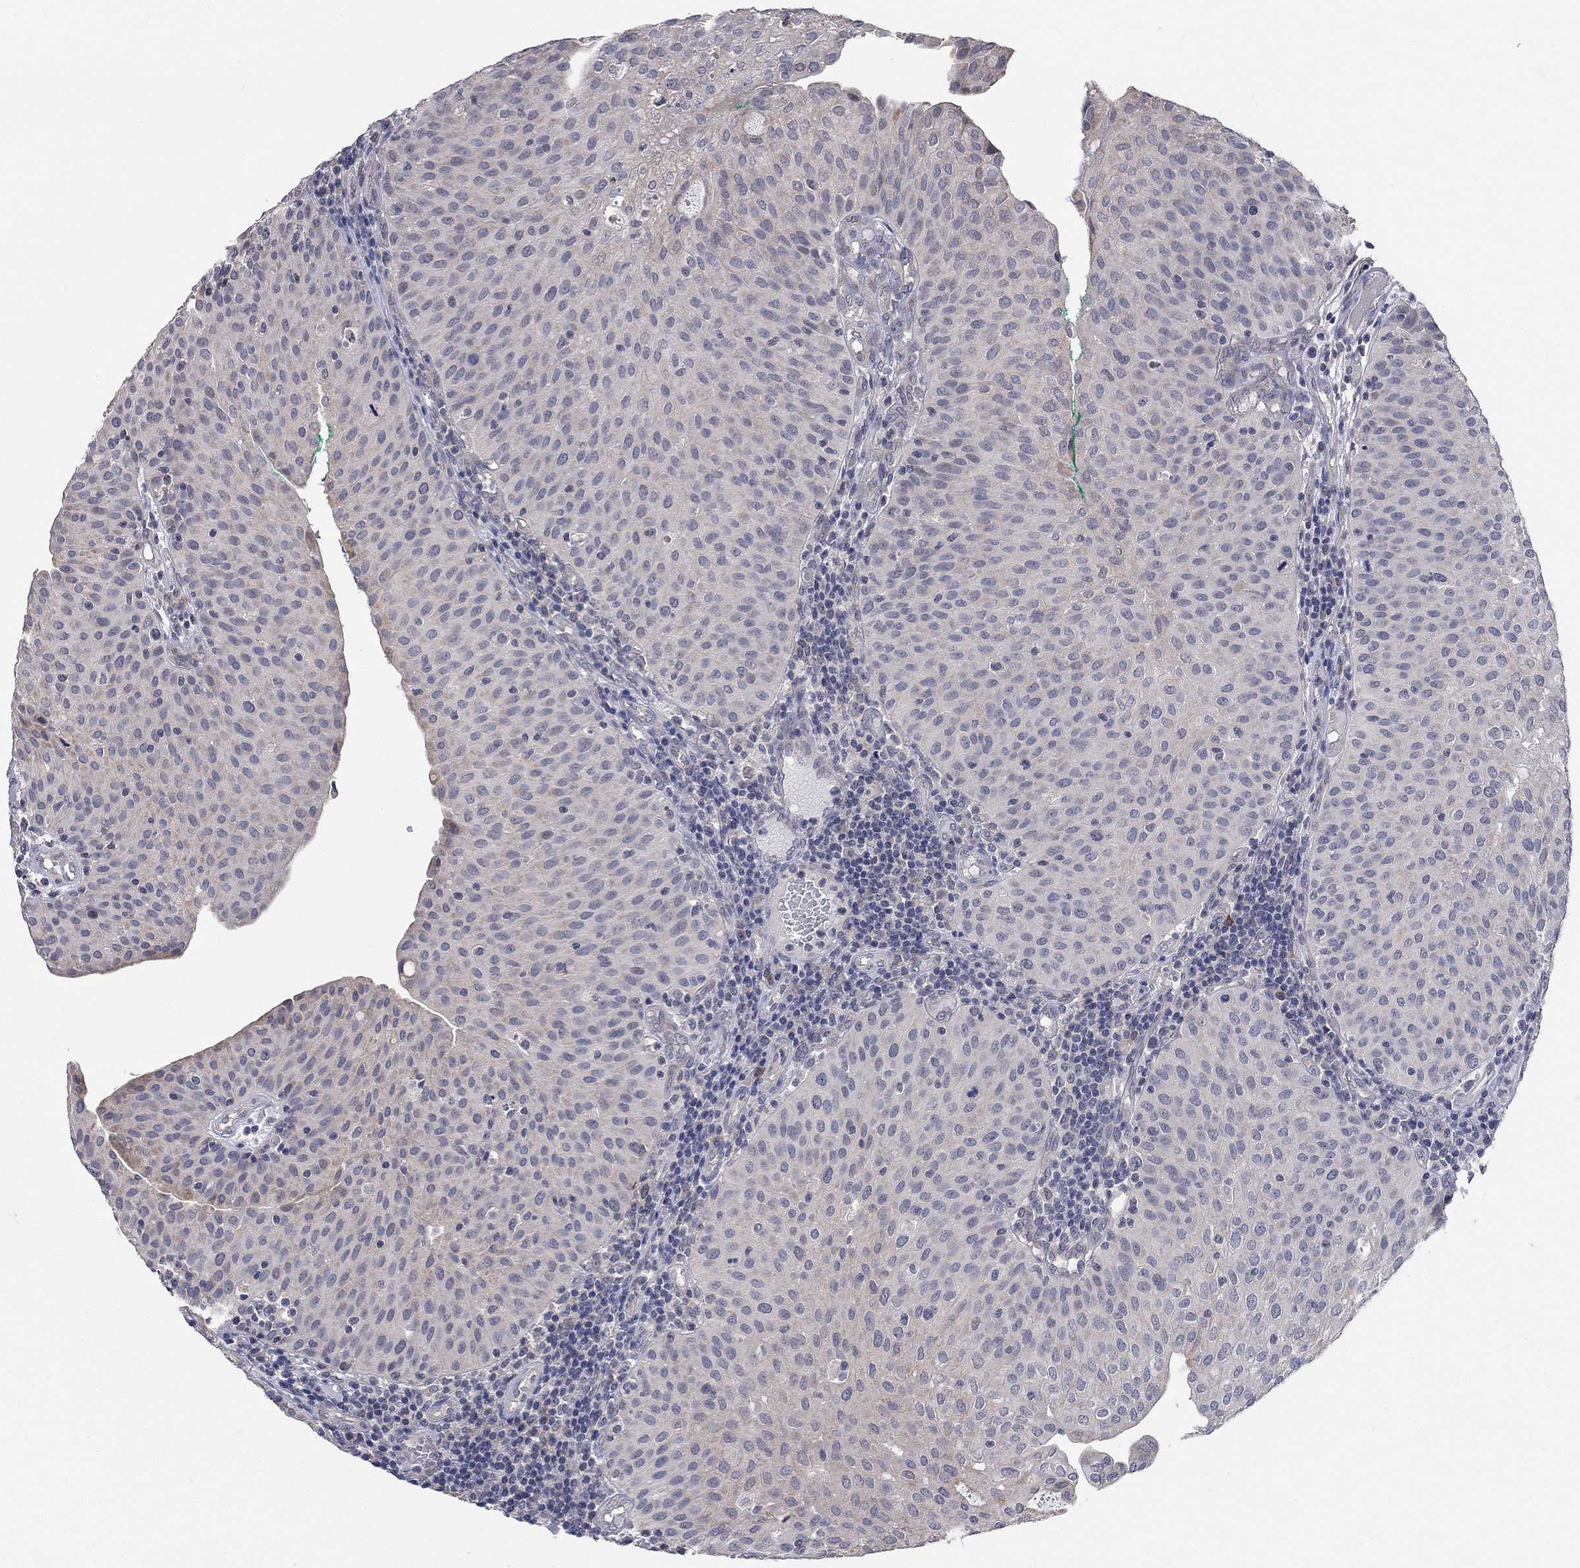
{"staining": {"intensity": "negative", "quantity": "none", "location": "none"}, "tissue": "urothelial cancer", "cell_type": "Tumor cells", "image_type": "cancer", "snomed": [{"axis": "morphology", "description": "Urothelial carcinoma, Low grade"}, {"axis": "topography", "description": "Urinary bladder"}], "caption": "IHC photomicrograph of neoplastic tissue: urothelial cancer stained with DAB reveals no significant protein staining in tumor cells.", "gene": "WASF3", "patient": {"sex": "male", "age": 54}}